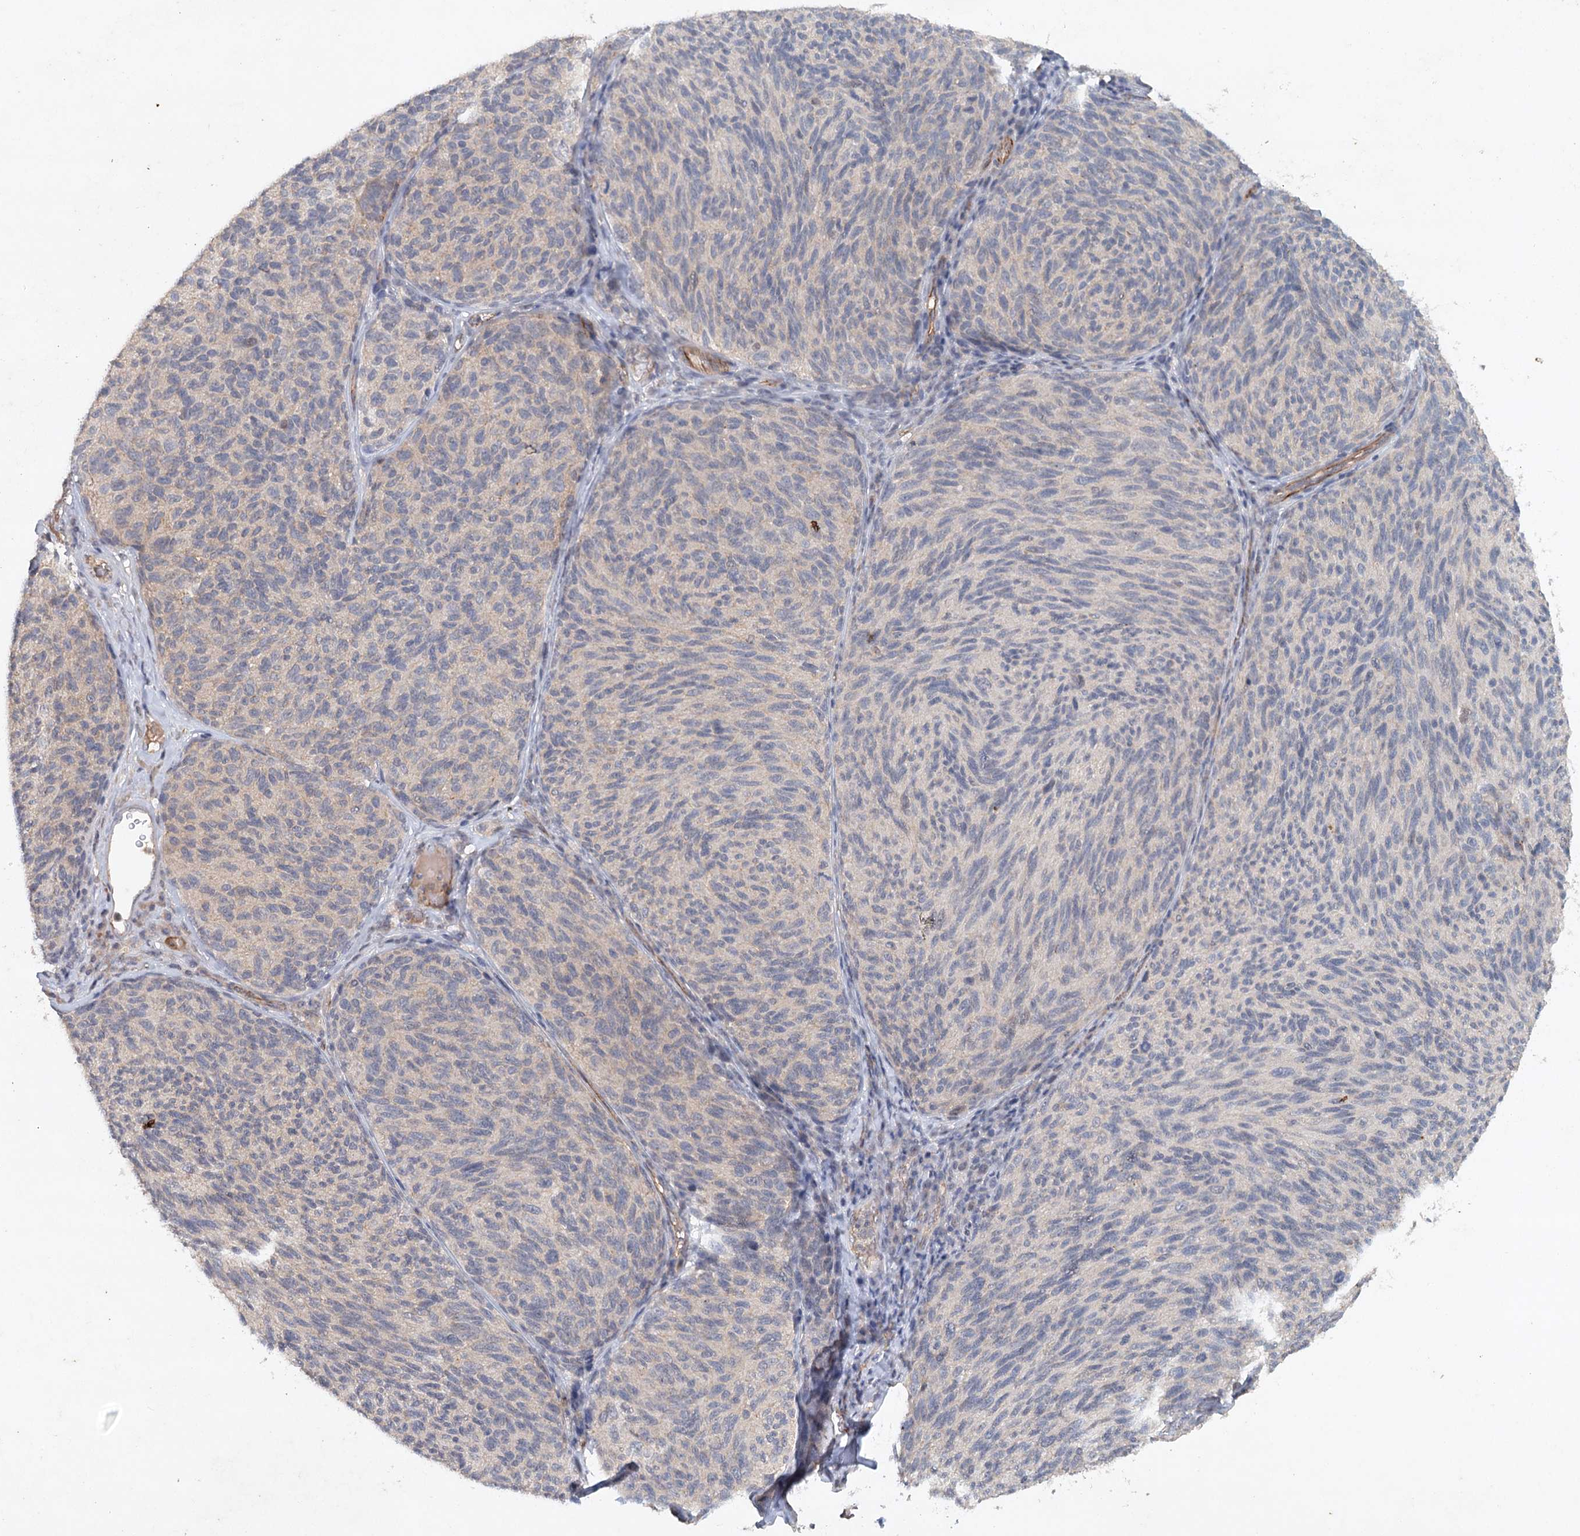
{"staining": {"intensity": "negative", "quantity": "none", "location": "none"}, "tissue": "melanoma", "cell_type": "Tumor cells", "image_type": "cancer", "snomed": [{"axis": "morphology", "description": "Malignant melanoma, NOS"}, {"axis": "topography", "description": "Skin"}], "caption": "Immunohistochemistry of melanoma demonstrates no staining in tumor cells.", "gene": "SYNPO", "patient": {"sex": "female", "age": 73}}